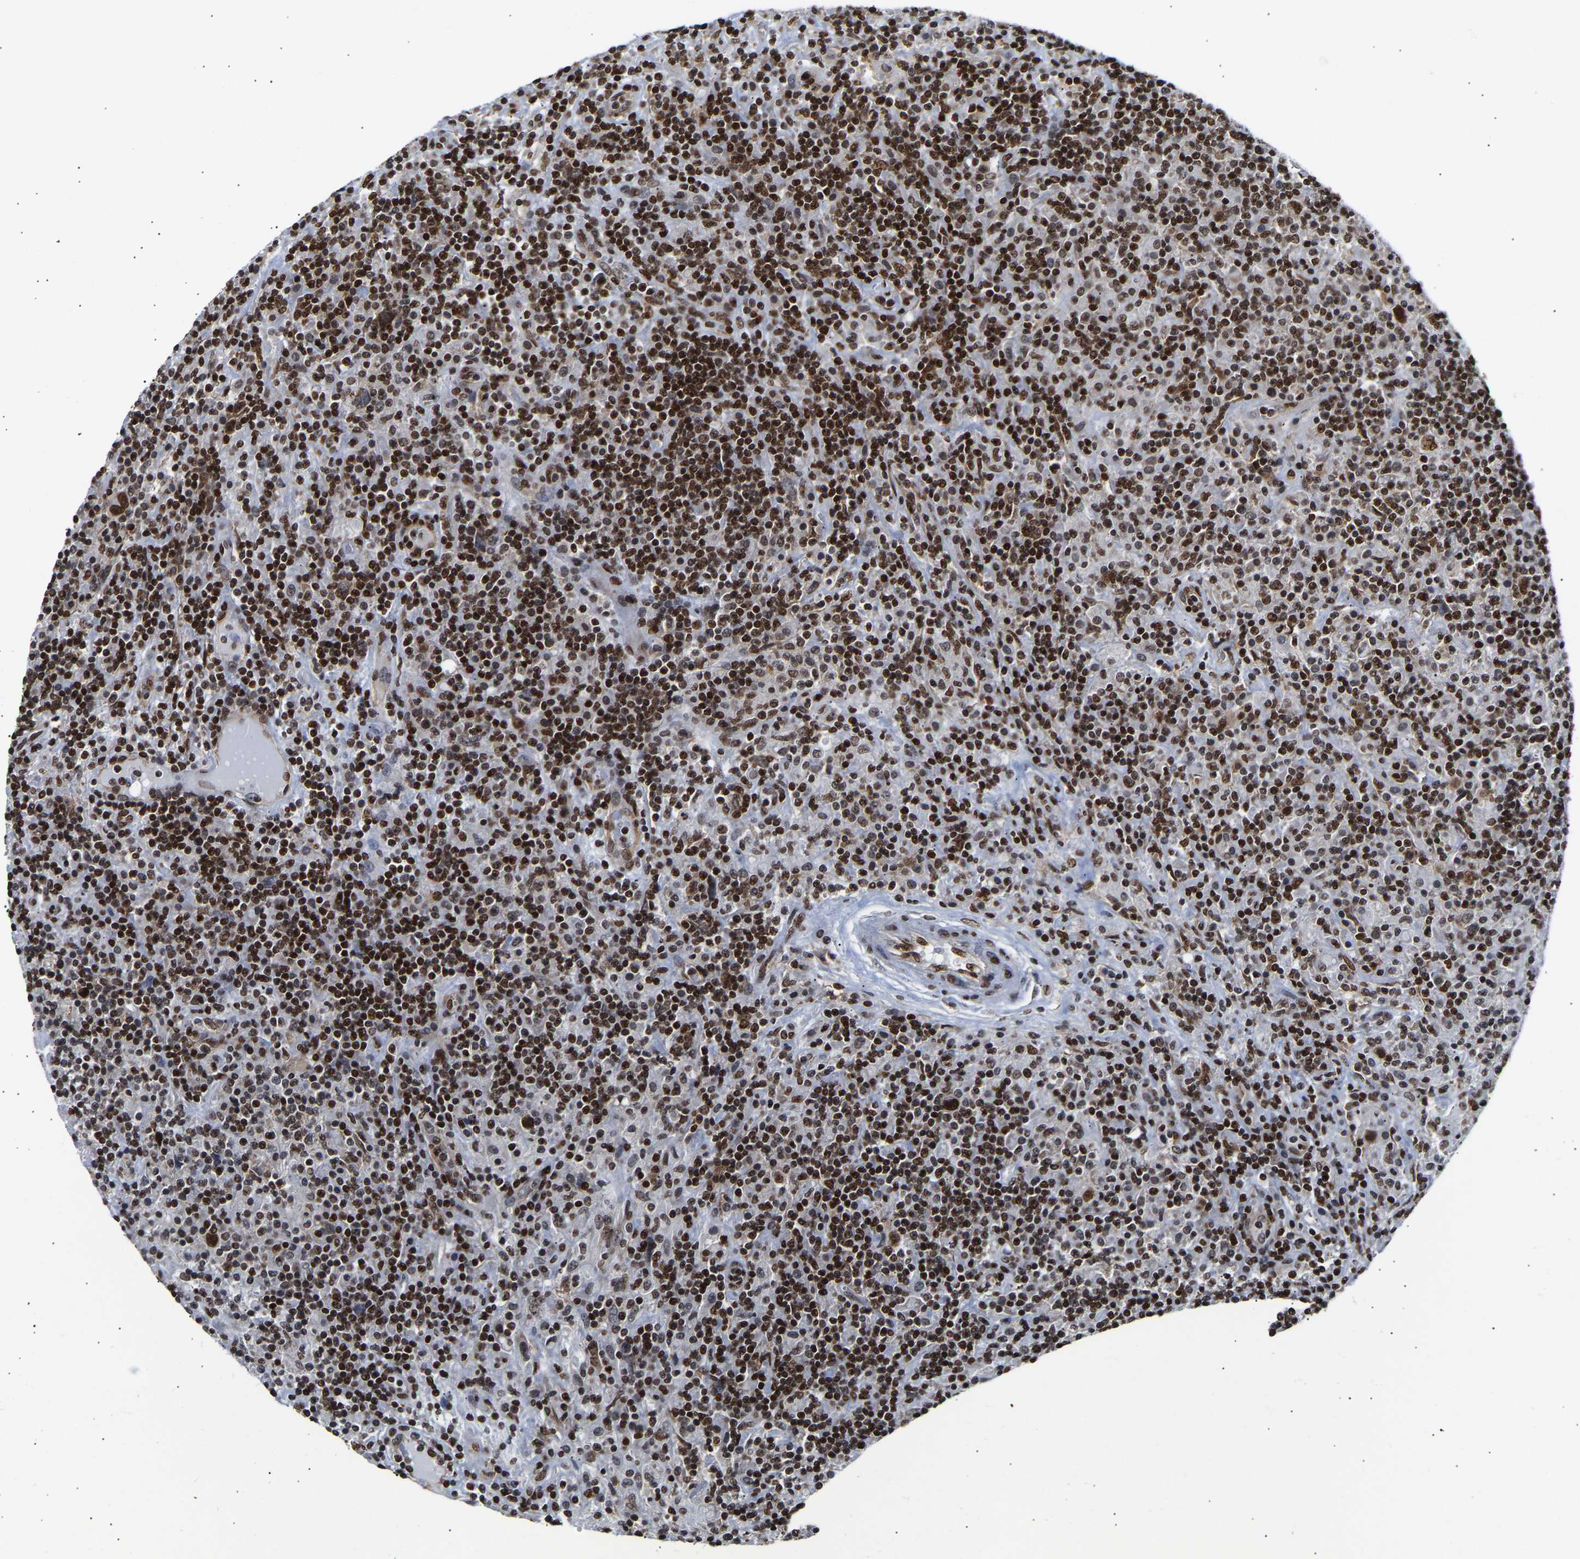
{"staining": {"intensity": "strong", "quantity": ">75%", "location": "nuclear"}, "tissue": "lymphoma", "cell_type": "Tumor cells", "image_type": "cancer", "snomed": [{"axis": "morphology", "description": "Hodgkin's disease, NOS"}, {"axis": "topography", "description": "Lymph node"}], "caption": "Tumor cells display strong nuclear staining in about >75% of cells in lymphoma. (DAB IHC, brown staining for protein, blue staining for nuclei).", "gene": "PSIP1", "patient": {"sex": "male", "age": 70}}